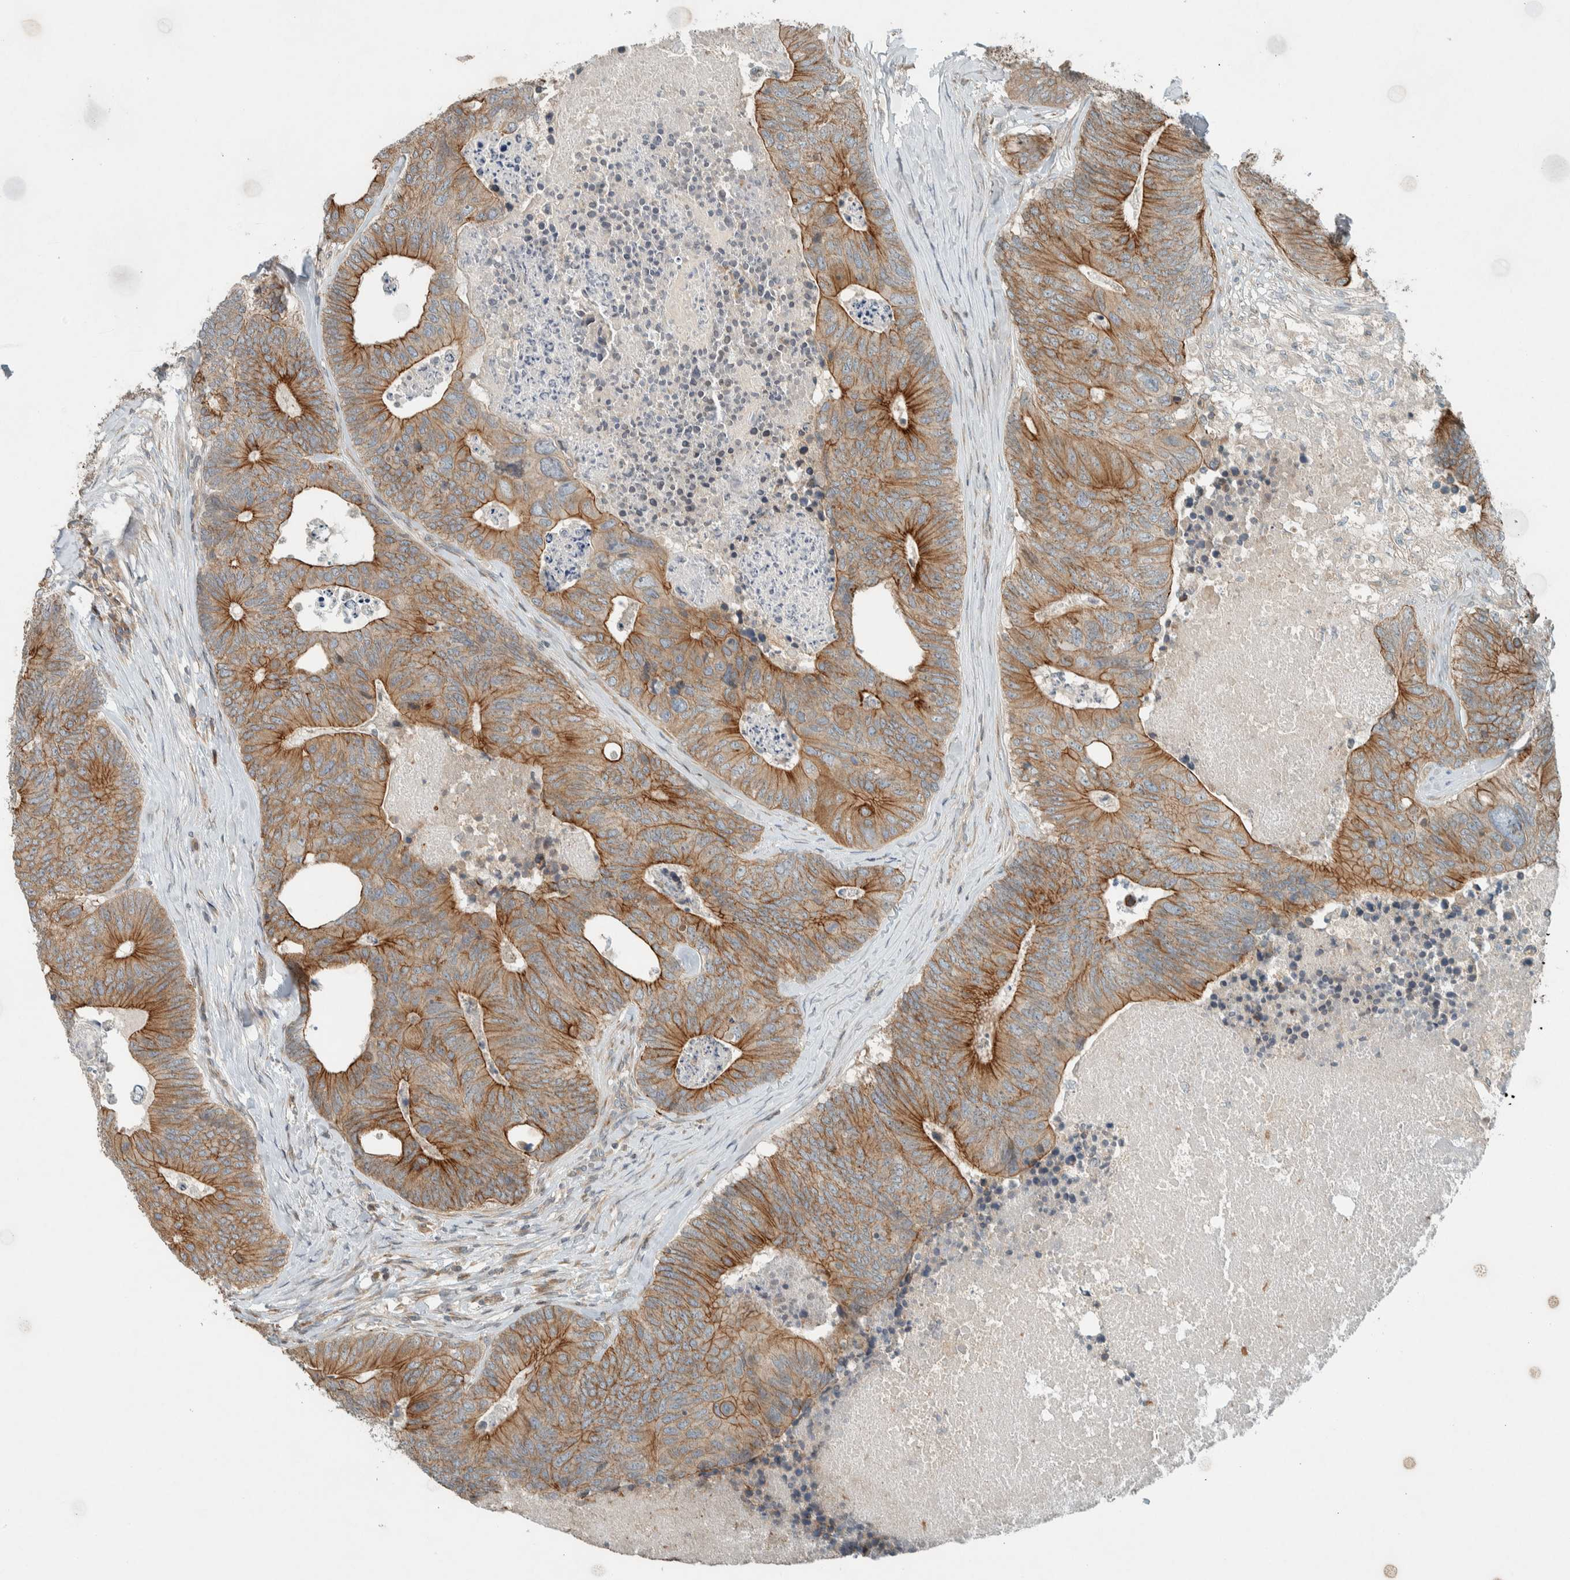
{"staining": {"intensity": "moderate", "quantity": ">75%", "location": "cytoplasmic/membranous"}, "tissue": "colorectal cancer", "cell_type": "Tumor cells", "image_type": "cancer", "snomed": [{"axis": "morphology", "description": "Adenocarcinoma, NOS"}, {"axis": "topography", "description": "Colon"}], "caption": "Human colorectal adenocarcinoma stained with a protein marker displays moderate staining in tumor cells.", "gene": "SEL1L", "patient": {"sex": "female", "age": 67}}